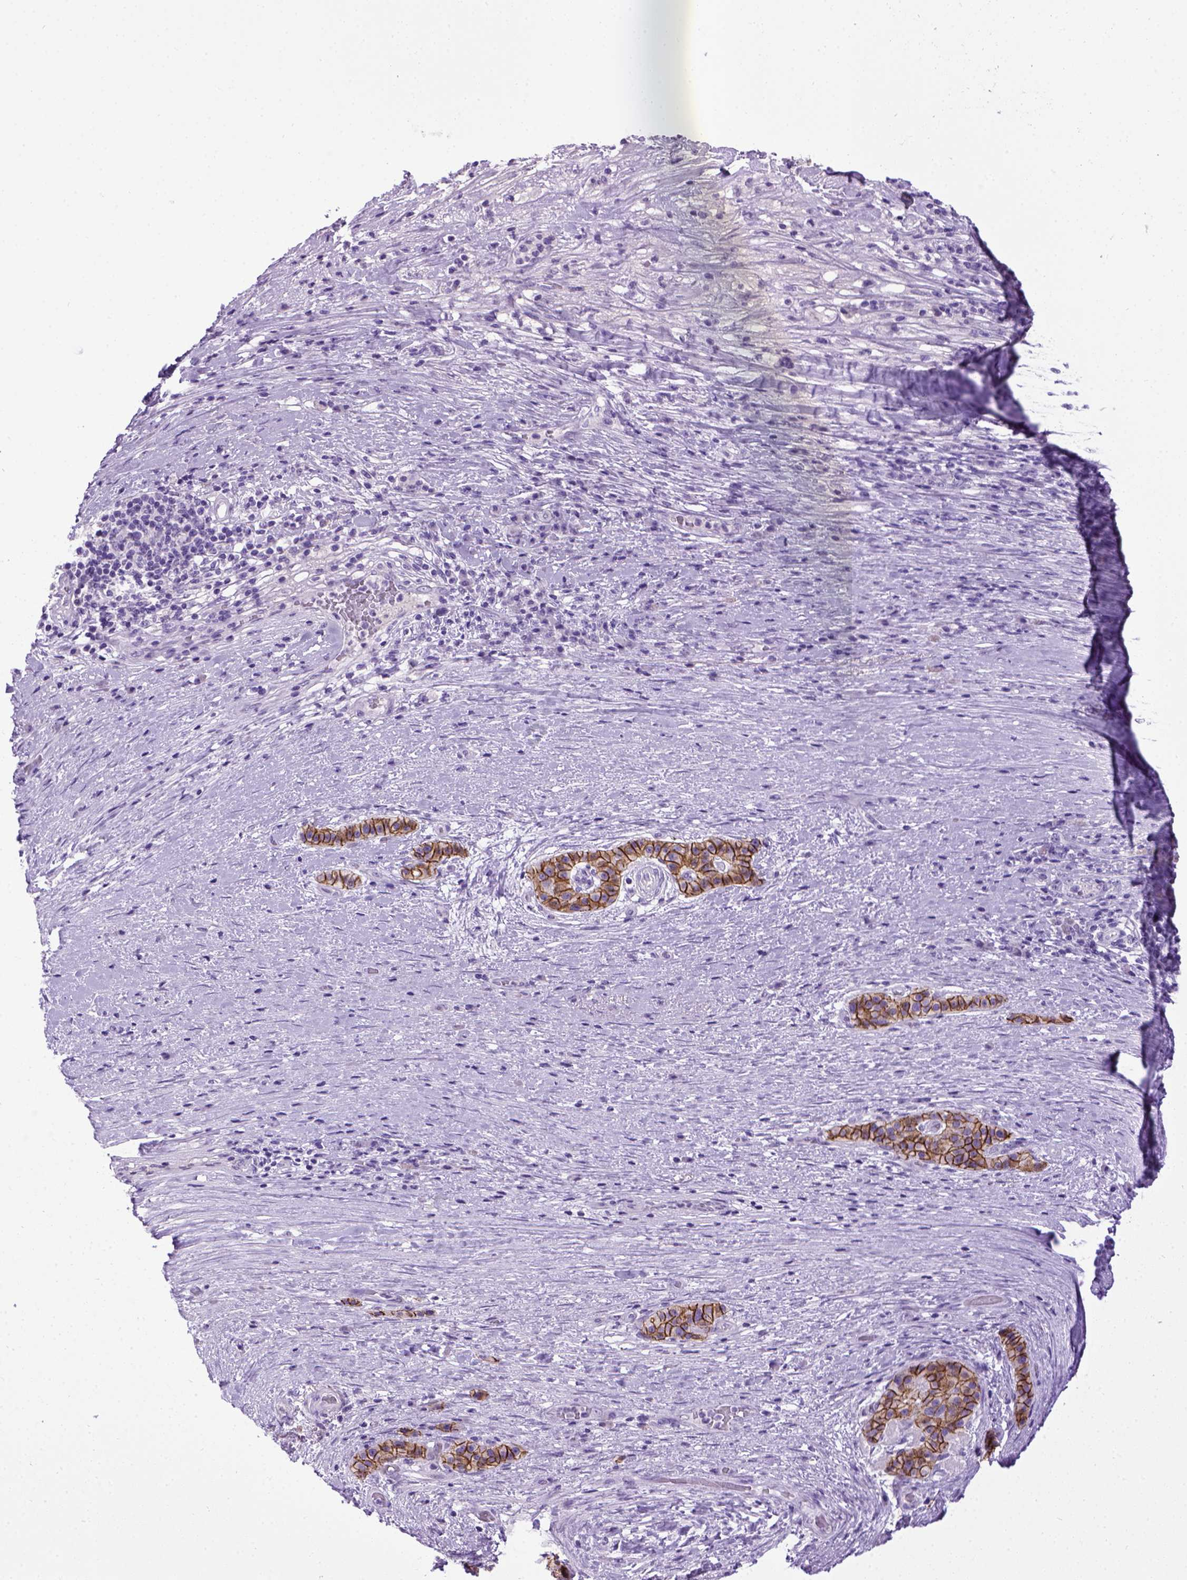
{"staining": {"intensity": "strong", "quantity": ">75%", "location": "cytoplasmic/membranous"}, "tissue": "pancreatic cancer", "cell_type": "Tumor cells", "image_type": "cancer", "snomed": [{"axis": "morphology", "description": "Adenocarcinoma, NOS"}, {"axis": "topography", "description": "Pancreas"}], "caption": "About >75% of tumor cells in human pancreatic adenocarcinoma display strong cytoplasmic/membranous protein staining as visualized by brown immunohistochemical staining.", "gene": "CDH1", "patient": {"sex": "male", "age": 63}}